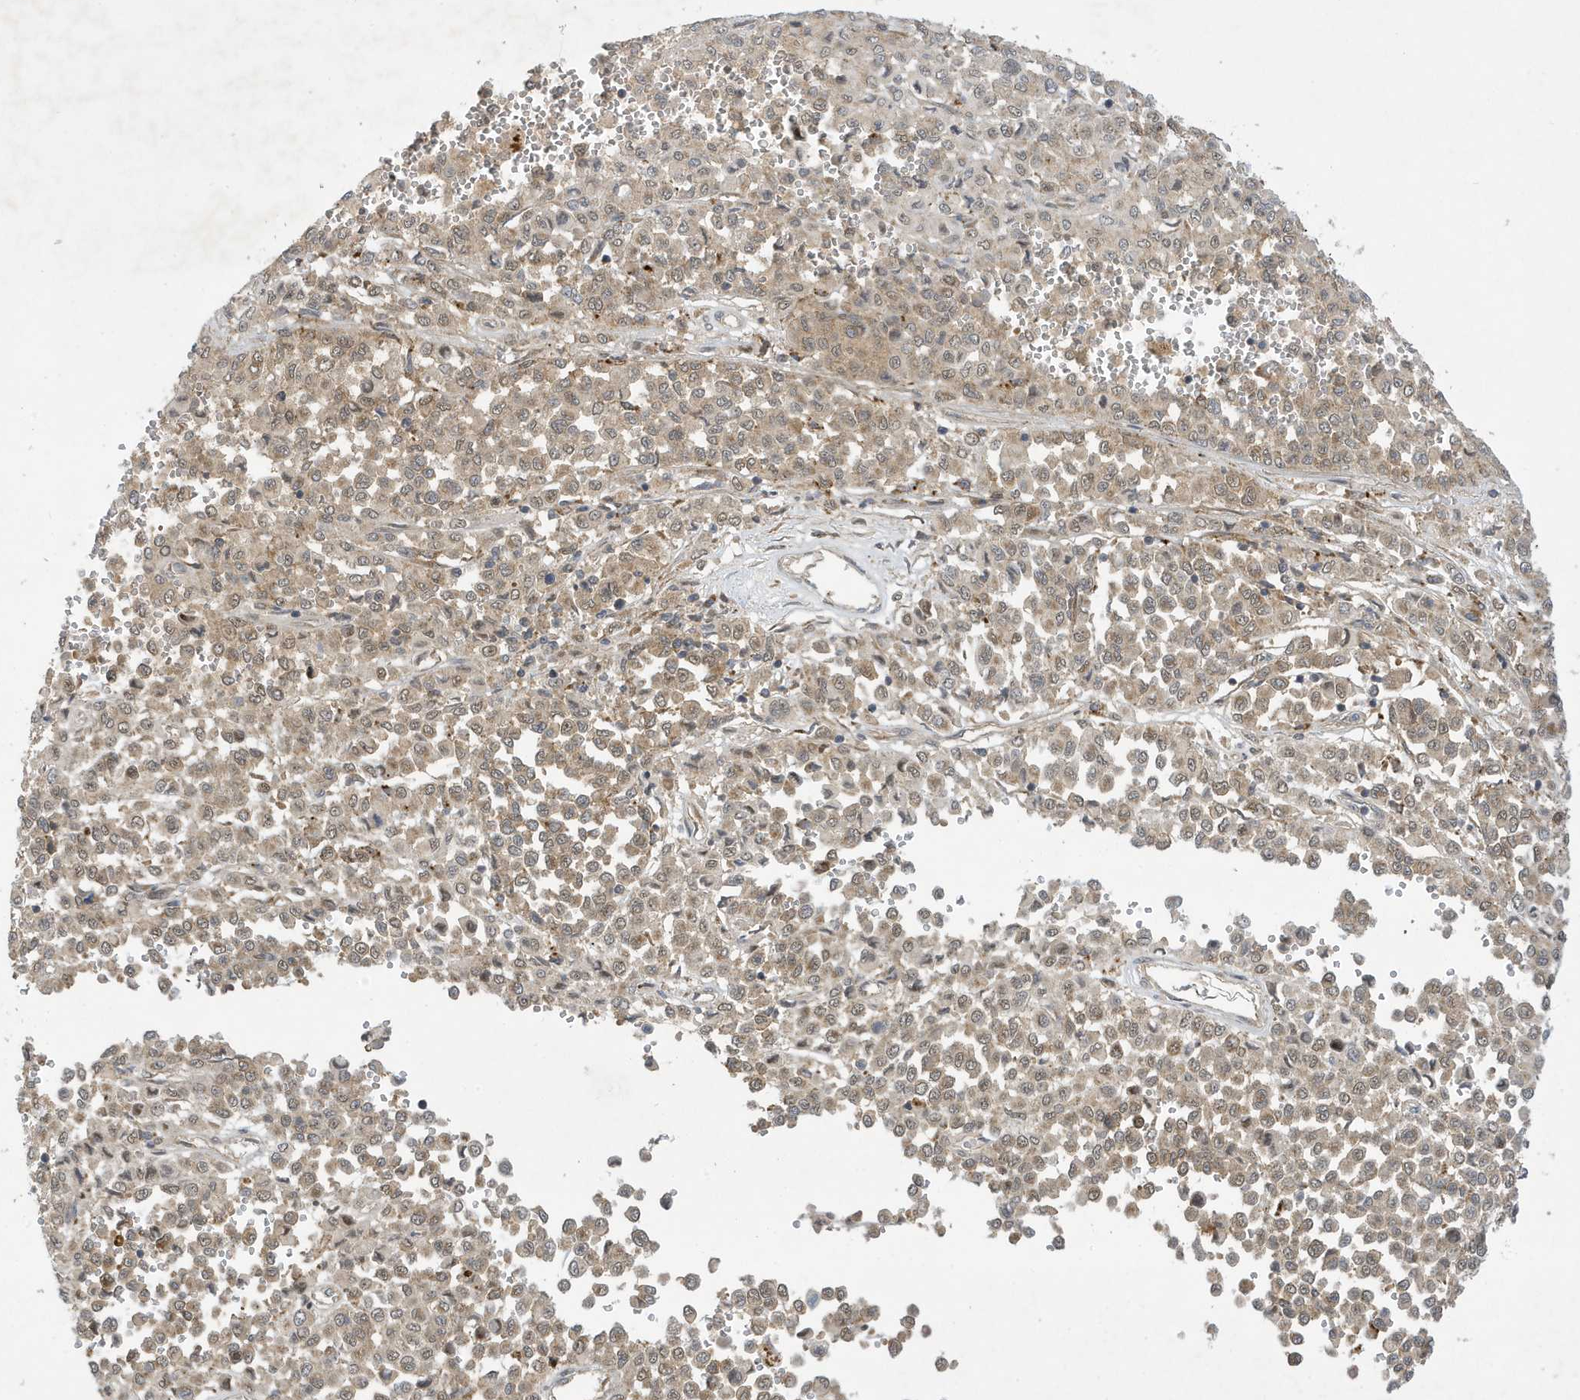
{"staining": {"intensity": "weak", "quantity": ">75%", "location": "cytoplasmic/membranous"}, "tissue": "melanoma", "cell_type": "Tumor cells", "image_type": "cancer", "snomed": [{"axis": "morphology", "description": "Malignant melanoma, Metastatic site"}, {"axis": "topography", "description": "Pancreas"}], "caption": "High-magnification brightfield microscopy of malignant melanoma (metastatic site) stained with DAB (brown) and counterstained with hematoxylin (blue). tumor cells exhibit weak cytoplasmic/membranous positivity is present in approximately>75% of cells.", "gene": "NCOA7", "patient": {"sex": "female", "age": 30}}